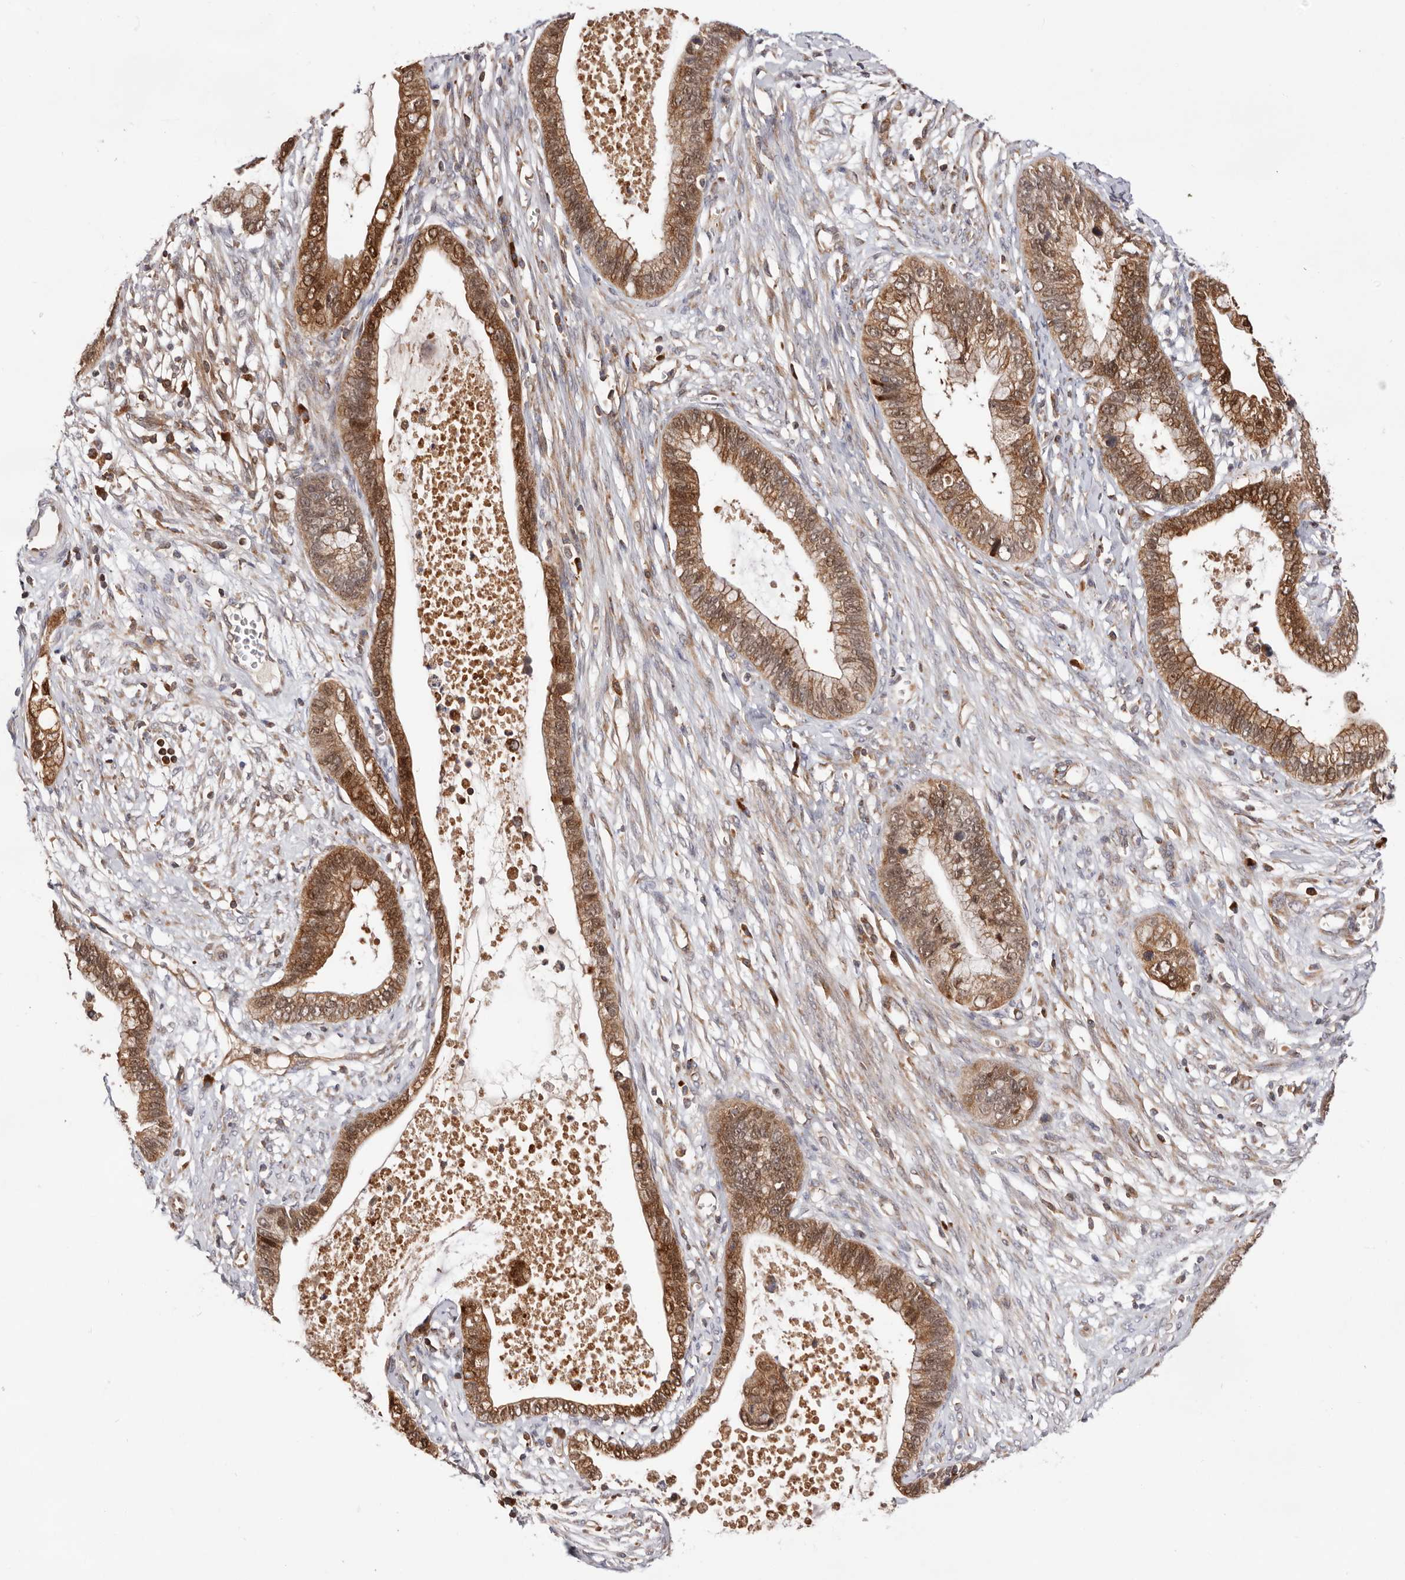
{"staining": {"intensity": "moderate", "quantity": ">75%", "location": "cytoplasmic/membranous"}, "tissue": "cervical cancer", "cell_type": "Tumor cells", "image_type": "cancer", "snomed": [{"axis": "morphology", "description": "Adenocarcinoma, NOS"}, {"axis": "topography", "description": "Cervix"}], "caption": "Immunohistochemical staining of human cervical adenocarcinoma shows medium levels of moderate cytoplasmic/membranous protein staining in approximately >75% of tumor cells. (brown staining indicates protein expression, while blue staining denotes nuclei).", "gene": "RNF213", "patient": {"sex": "female", "age": 44}}